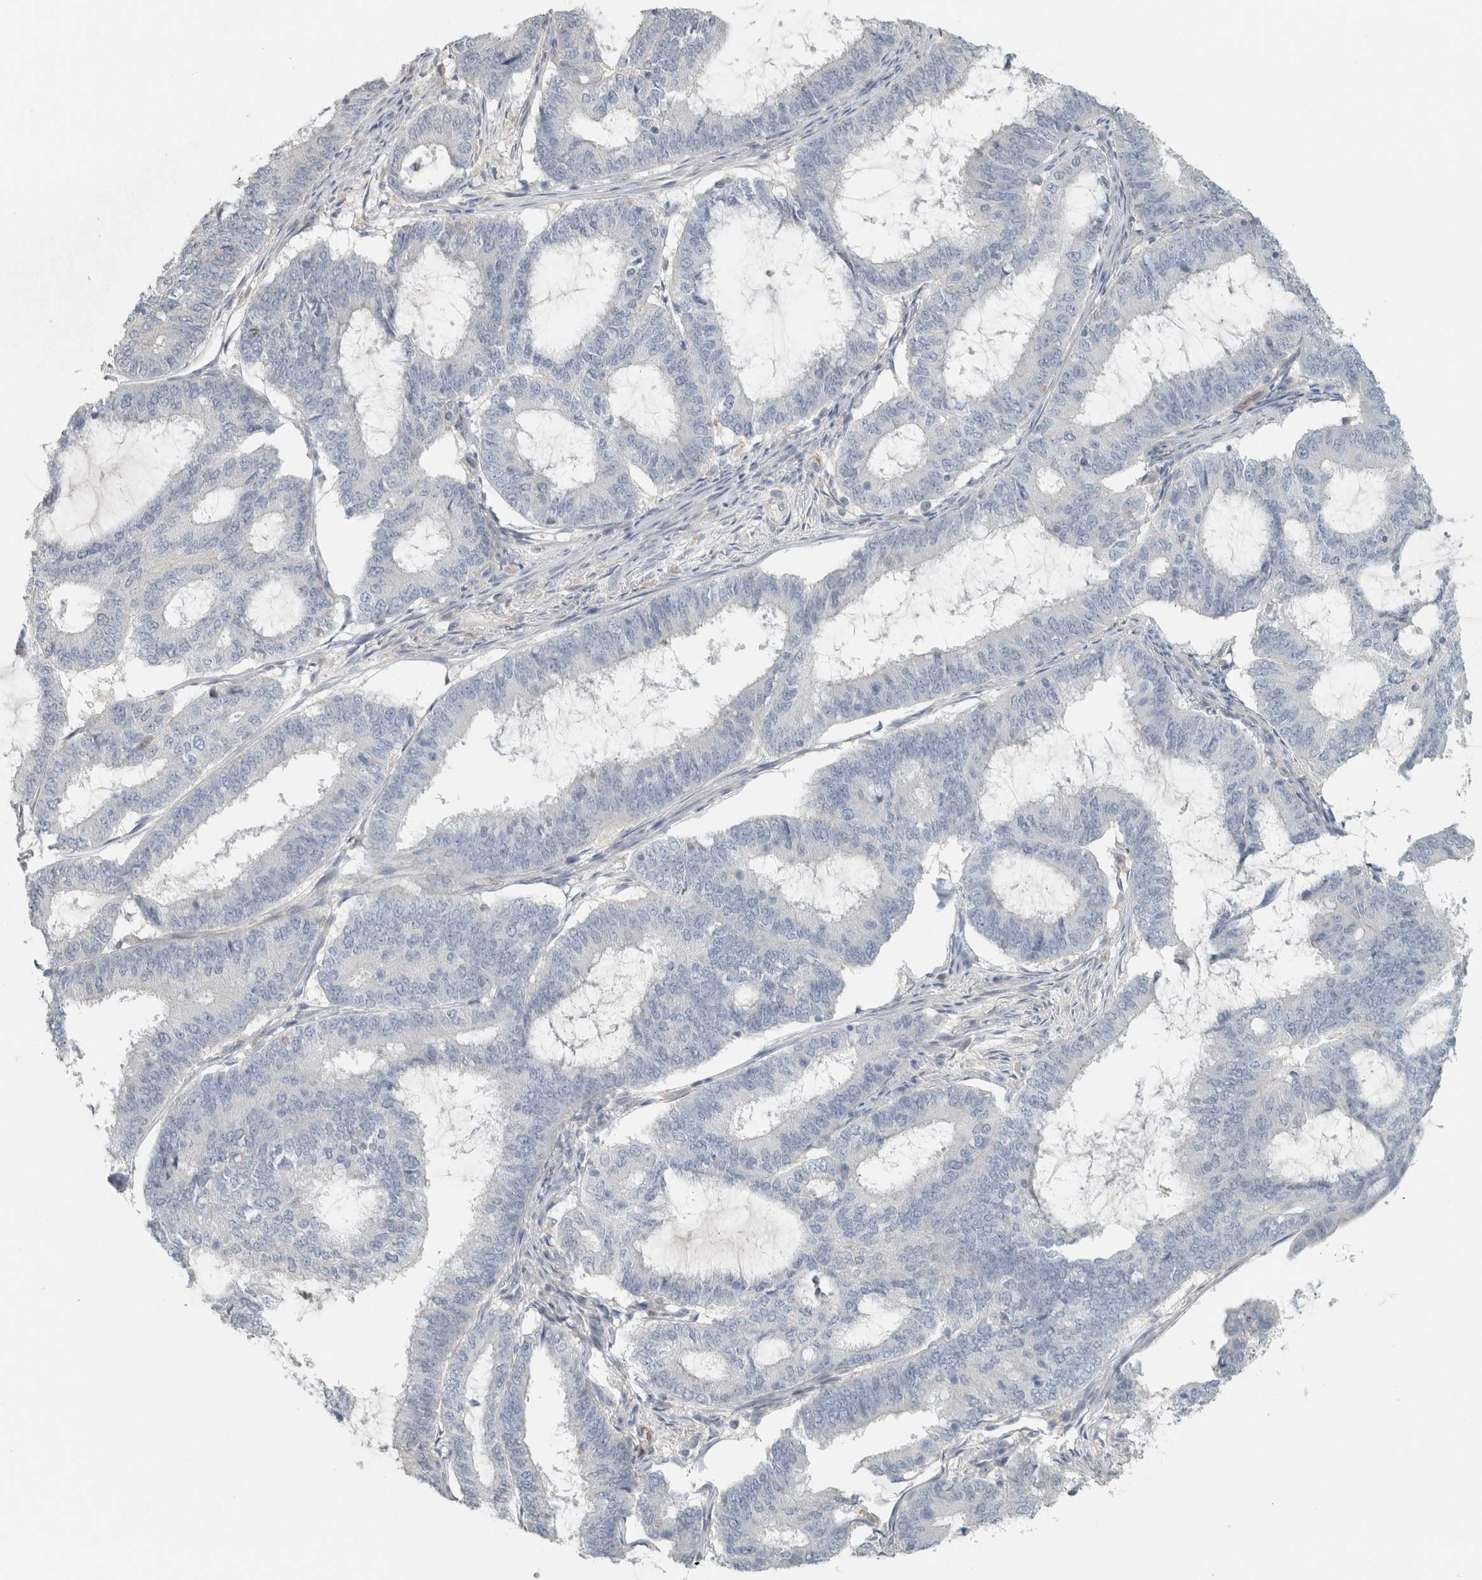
{"staining": {"intensity": "negative", "quantity": "none", "location": "none"}, "tissue": "endometrial cancer", "cell_type": "Tumor cells", "image_type": "cancer", "snomed": [{"axis": "morphology", "description": "Adenocarcinoma, NOS"}, {"axis": "topography", "description": "Endometrium"}], "caption": "Immunohistochemistry (IHC) histopathology image of neoplastic tissue: endometrial cancer (adenocarcinoma) stained with DAB exhibits no significant protein positivity in tumor cells.", "gene": "SCIN", "patient": {"sex": "female", "age": 51}}